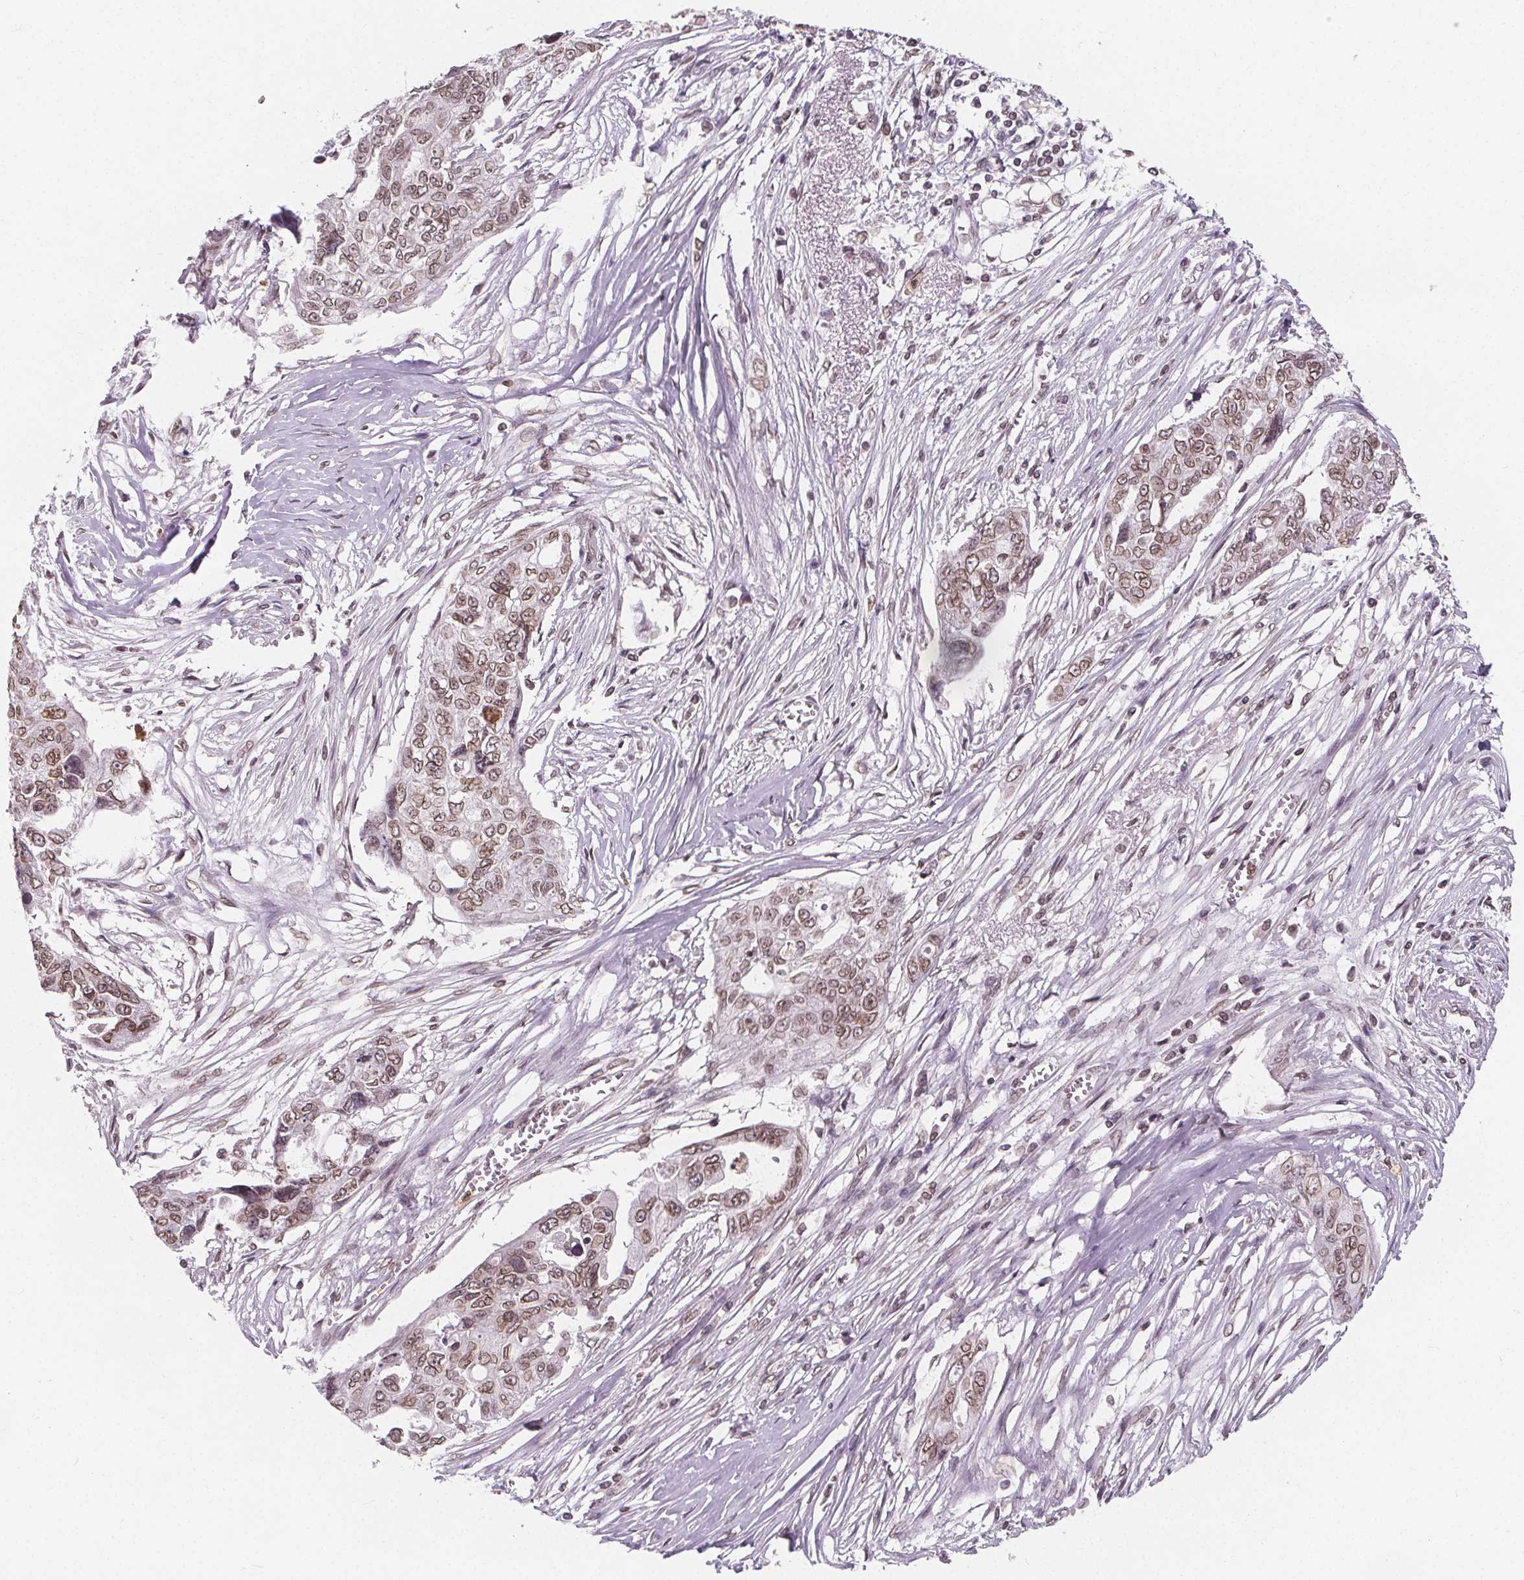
{"staining": {"intensity": "moderate", "quantity": ">75%", "location": "cytoplasmic/membranous,nuclear"}, "tissue": "ovarian cancer", "cell_type": "Tumor cells", "image_type": "cancer", "snomed": [{"axis": "morphology", "description": "Carcinoma, endometroid"}, {"axis": "topography", "description": "Ovary"}], "caption": "Ovarian endometroid carcinoma stained for a protein displays moderate cytoplasmic/membranous and nuclear positivity in tumor cells.", "gene": "TTC39C", "patient": {"sex": "female", "age": 70}}